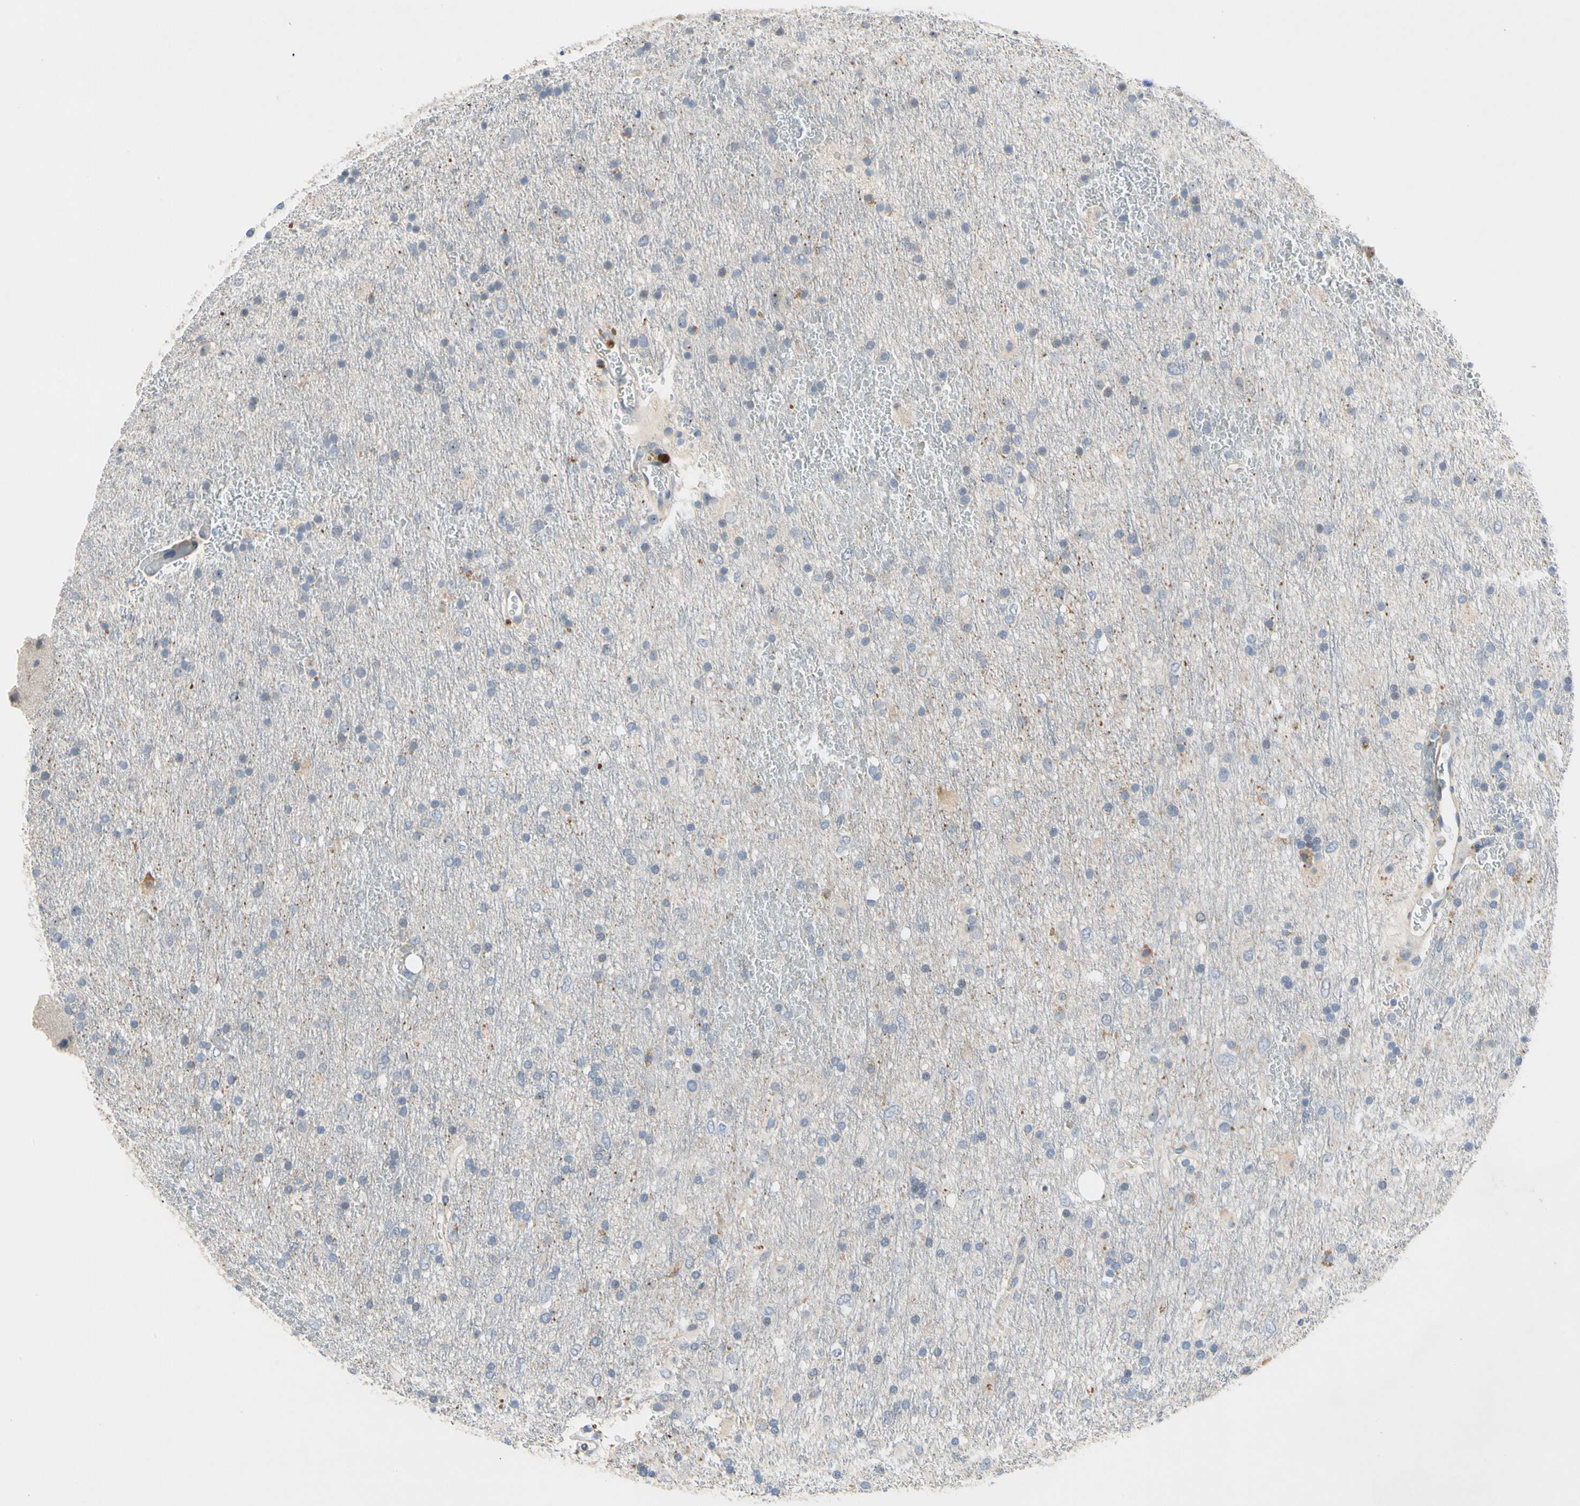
{"staining": {"intensity": "weak", "quantity": "<25%", "location": "cytoplasmic/membranous"}, "tissue": "glioma", "cell_type": "Tumor cells", "image_type": "cancer", "snomed": [{"axis": "morphology", "description": "Glioma, malignant, Low grade"}, {"axis": "topography", "description": "Brain"}], "caption": "There is no significant positivity in tumor cells of glioma.", "gene": "GAS6", "patient": {"sex": "male", "age": 77}}